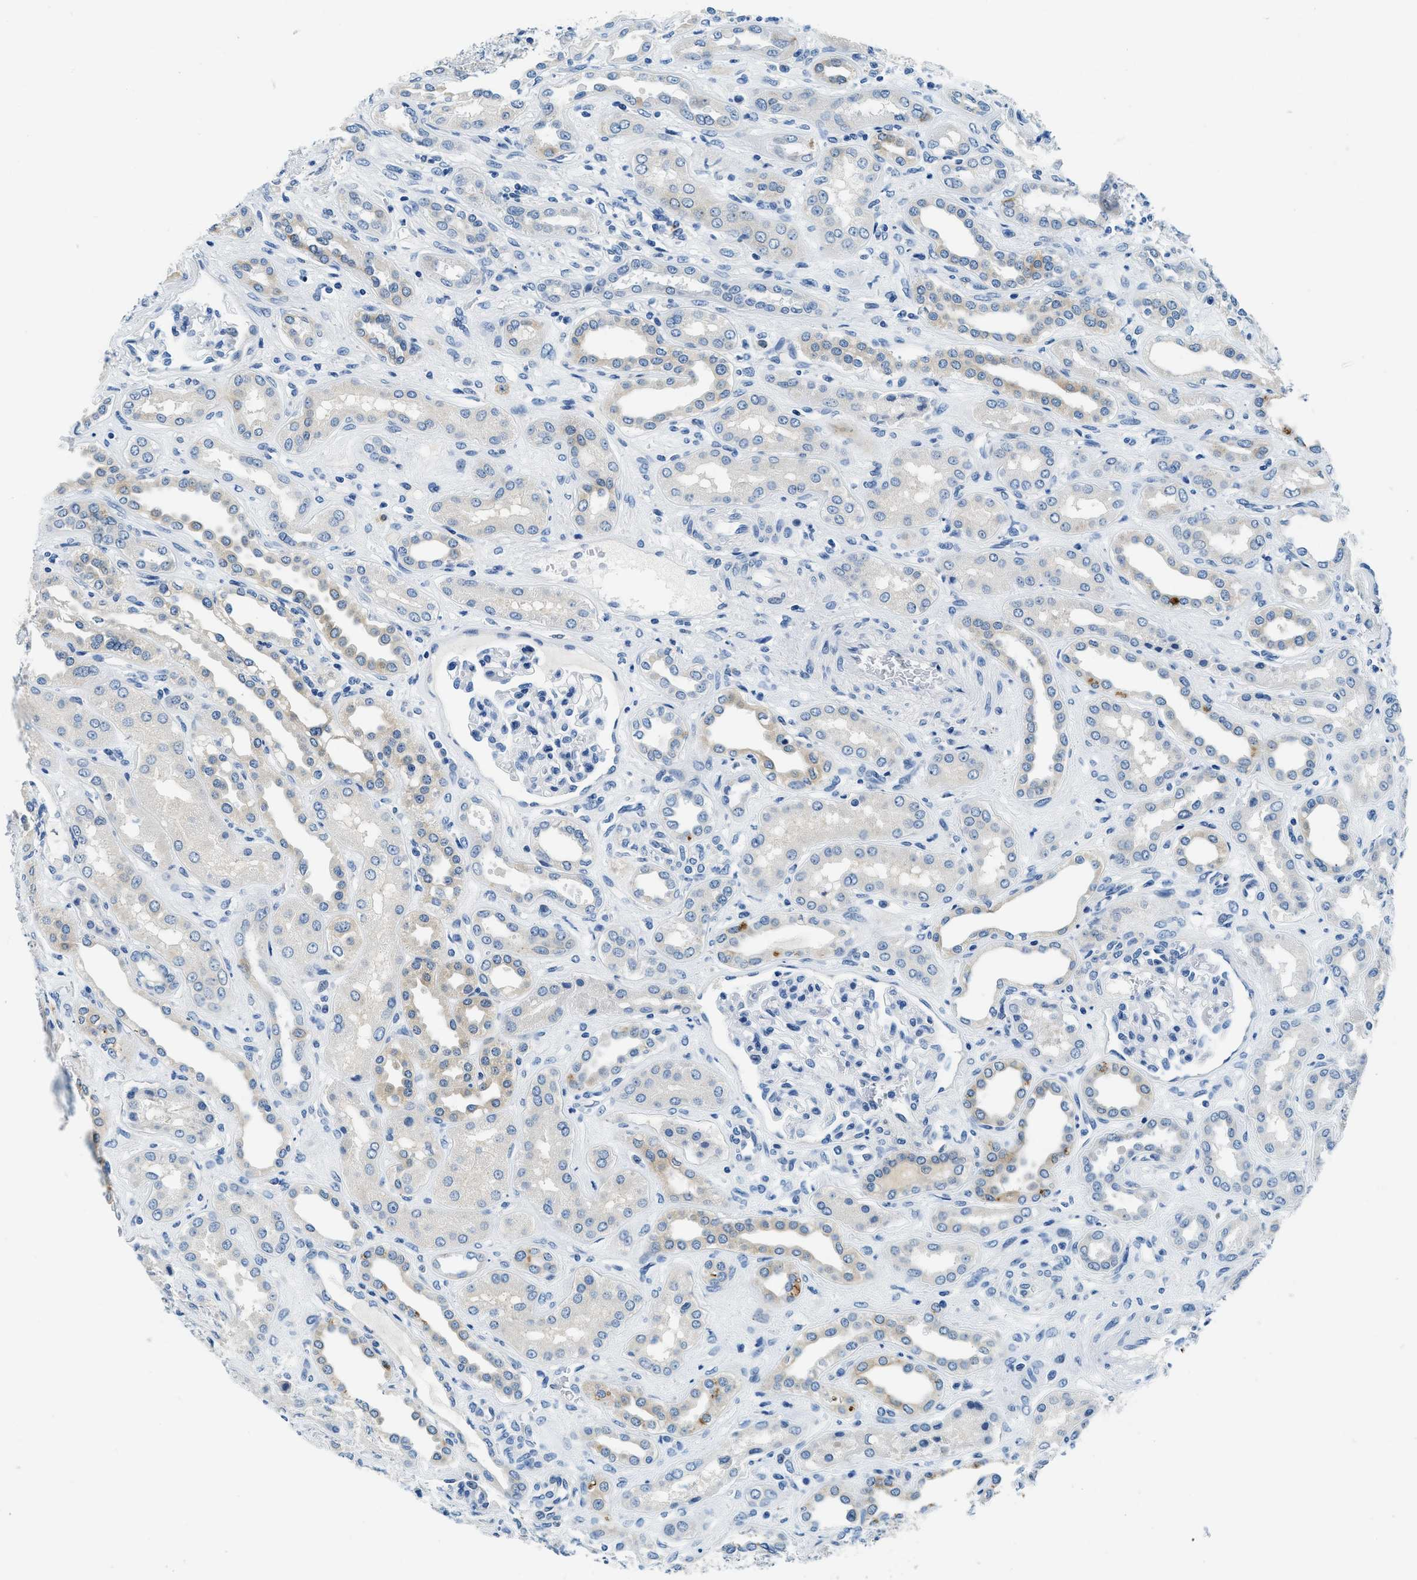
{"staining": {"intensity": "negative", "quantity": "none", "location": "none"}, "tissue": "kidney", "cell_type": "Cells in glomeruli", "image_type": "normal", "snomed": [{"axis": "morphology", "description": "Normal tissue, NOS"}, {"axis": "topography", "description": "Kidney"}], "caption": "Histopathology image shows no significant protein expression in cells in glomeruli of benign kidney. (DAB (3,3'-diaminobenzidine) immunohistochemistry (IHC) visualized using brightfield microscopy, high magnification).", "gene": "UBAC2", "patient": {"sex": "male", "age": 59}}